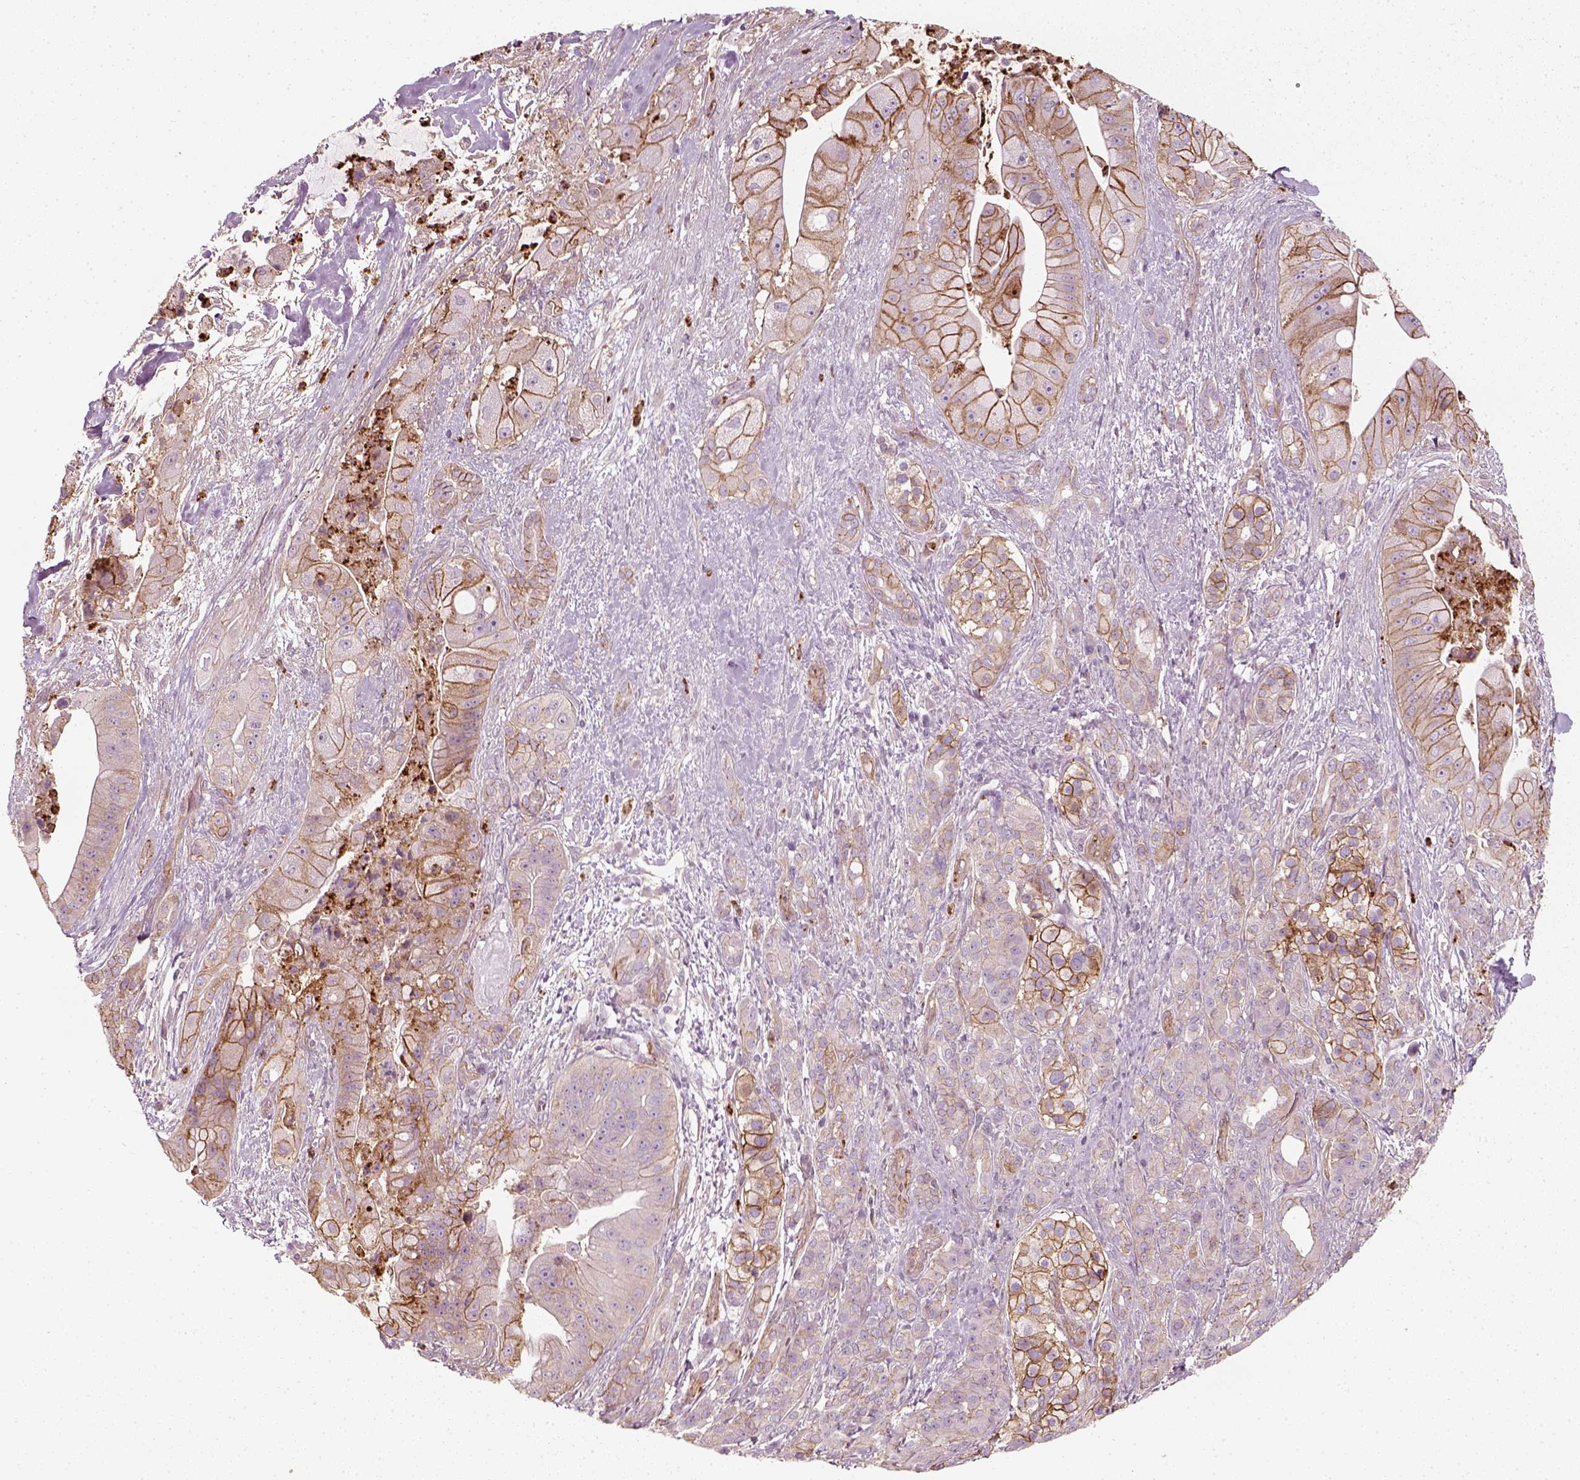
{"staining": {"intensity": "moderate", "quantity": "25%-75%", "location": "cytoplasmic/membranous"}, "tissue": "pancreatic cancer", "cell_type": "Tumor cells", "image_type": "cancer", "snomed": [{"axis": "morphology", "description": "Normal tissue, NOS"}, {"axis": "morphology", "description": "Inflammation, NOS"}, {"axis": "morphology", "description": "Adenocarcinoma, NOS"}, {"axis": "topography", "description": "Pancreas"}], "caption": "There is medium levels of moderate cytoplasmic/membranous expression in tumor cells of pancreatic cancer (adenocarcinoma), as demonstrated by immunohistochemical staining (brown color).", "gene": "NPTN", "patient": {"sex": "male", "age": 57}}